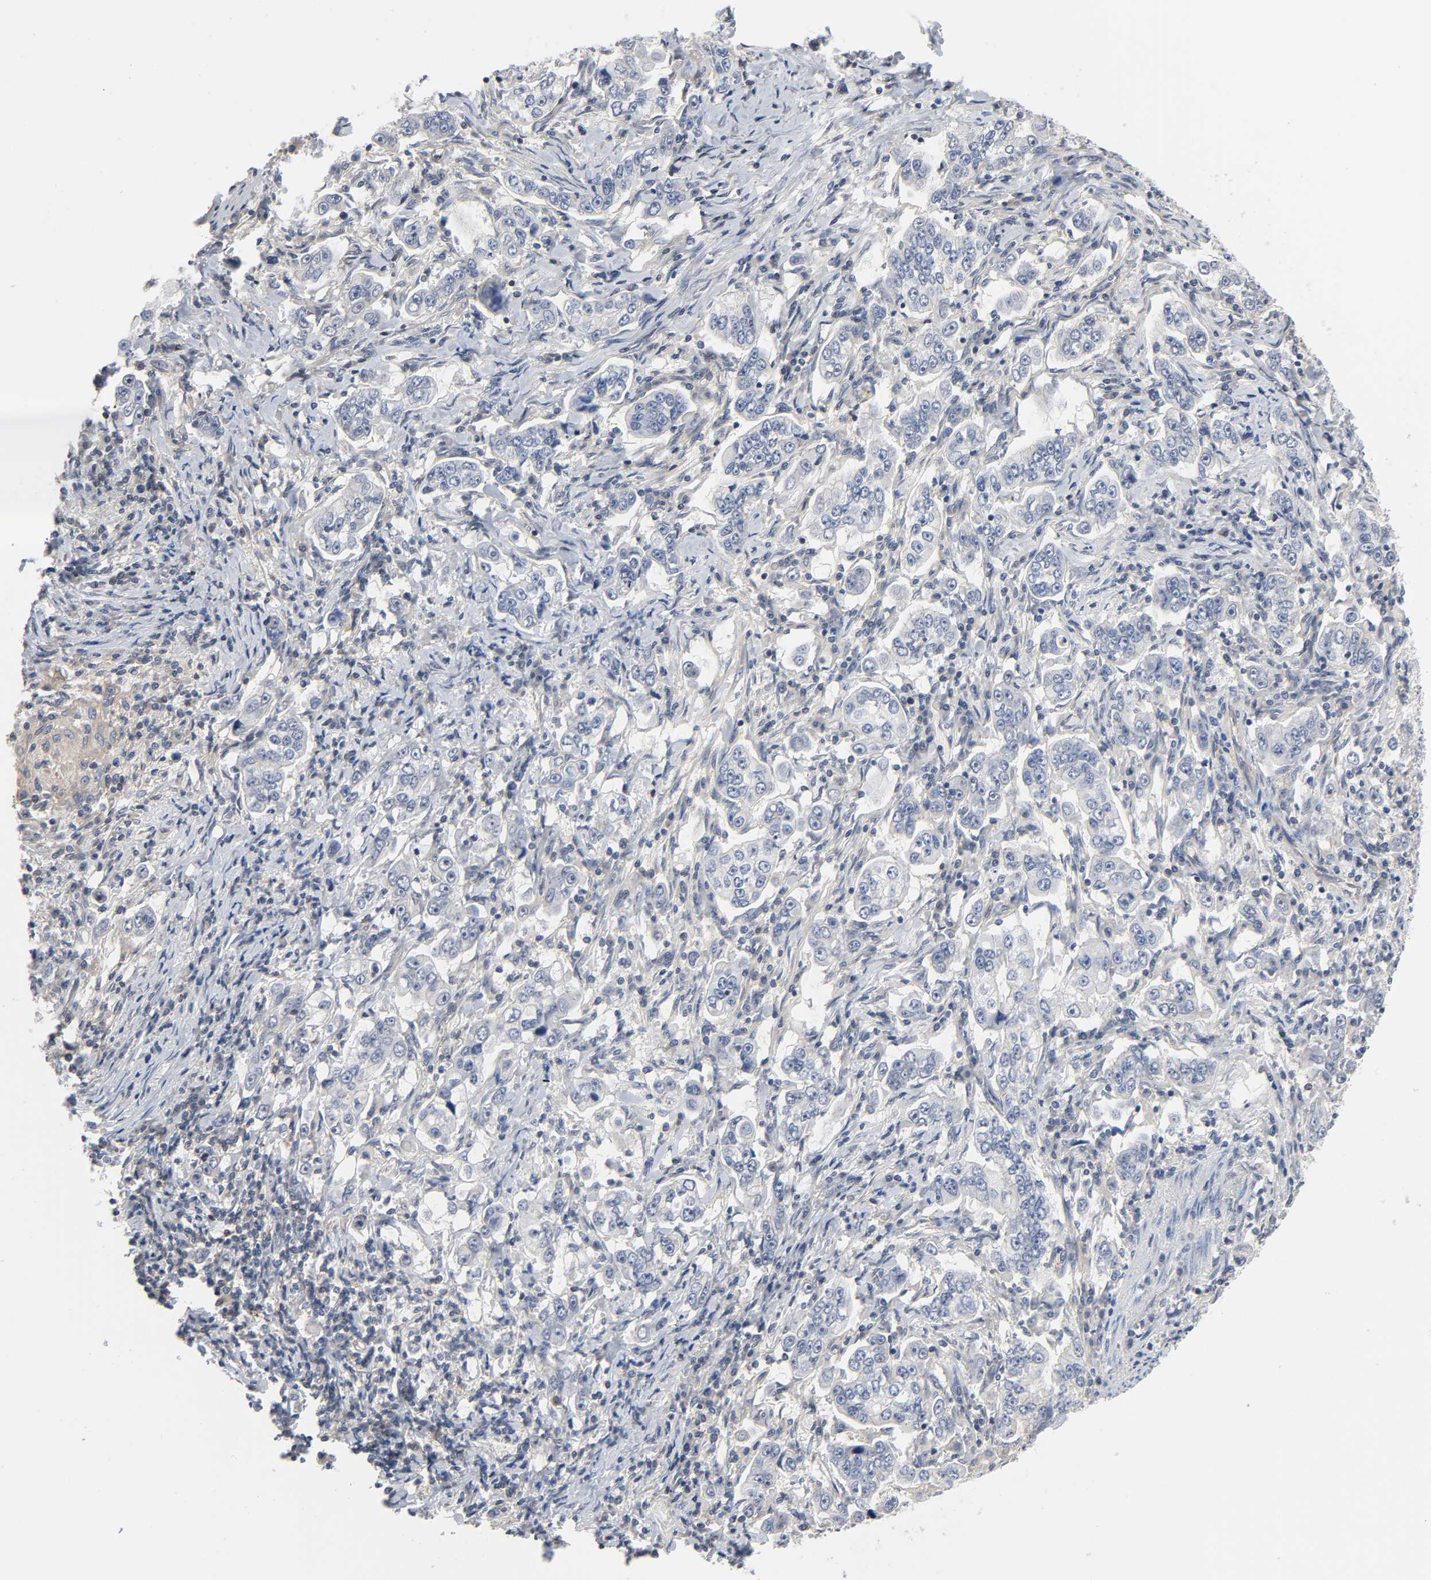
{"staining": {"intensity": "weak", "quantity": "<25%", "location": "cytoplasmic/membranous,nuclear"}, "tissue": "stomach cancer", "cell_type": "Tumor cells", "image_type": "cancer", "snomed": [{"axis": "morphology", "description": "Adenocarcinoma, NOS"}, {"axis": "topography", "description": "Stomach, lower"}], "caption": "This is an IHC photomicrograph of adenocarcinoma (stomach). There is no staining in tumor cells.", "gene": "DDX10", "patient": {"sex": "female", "age": 72}}